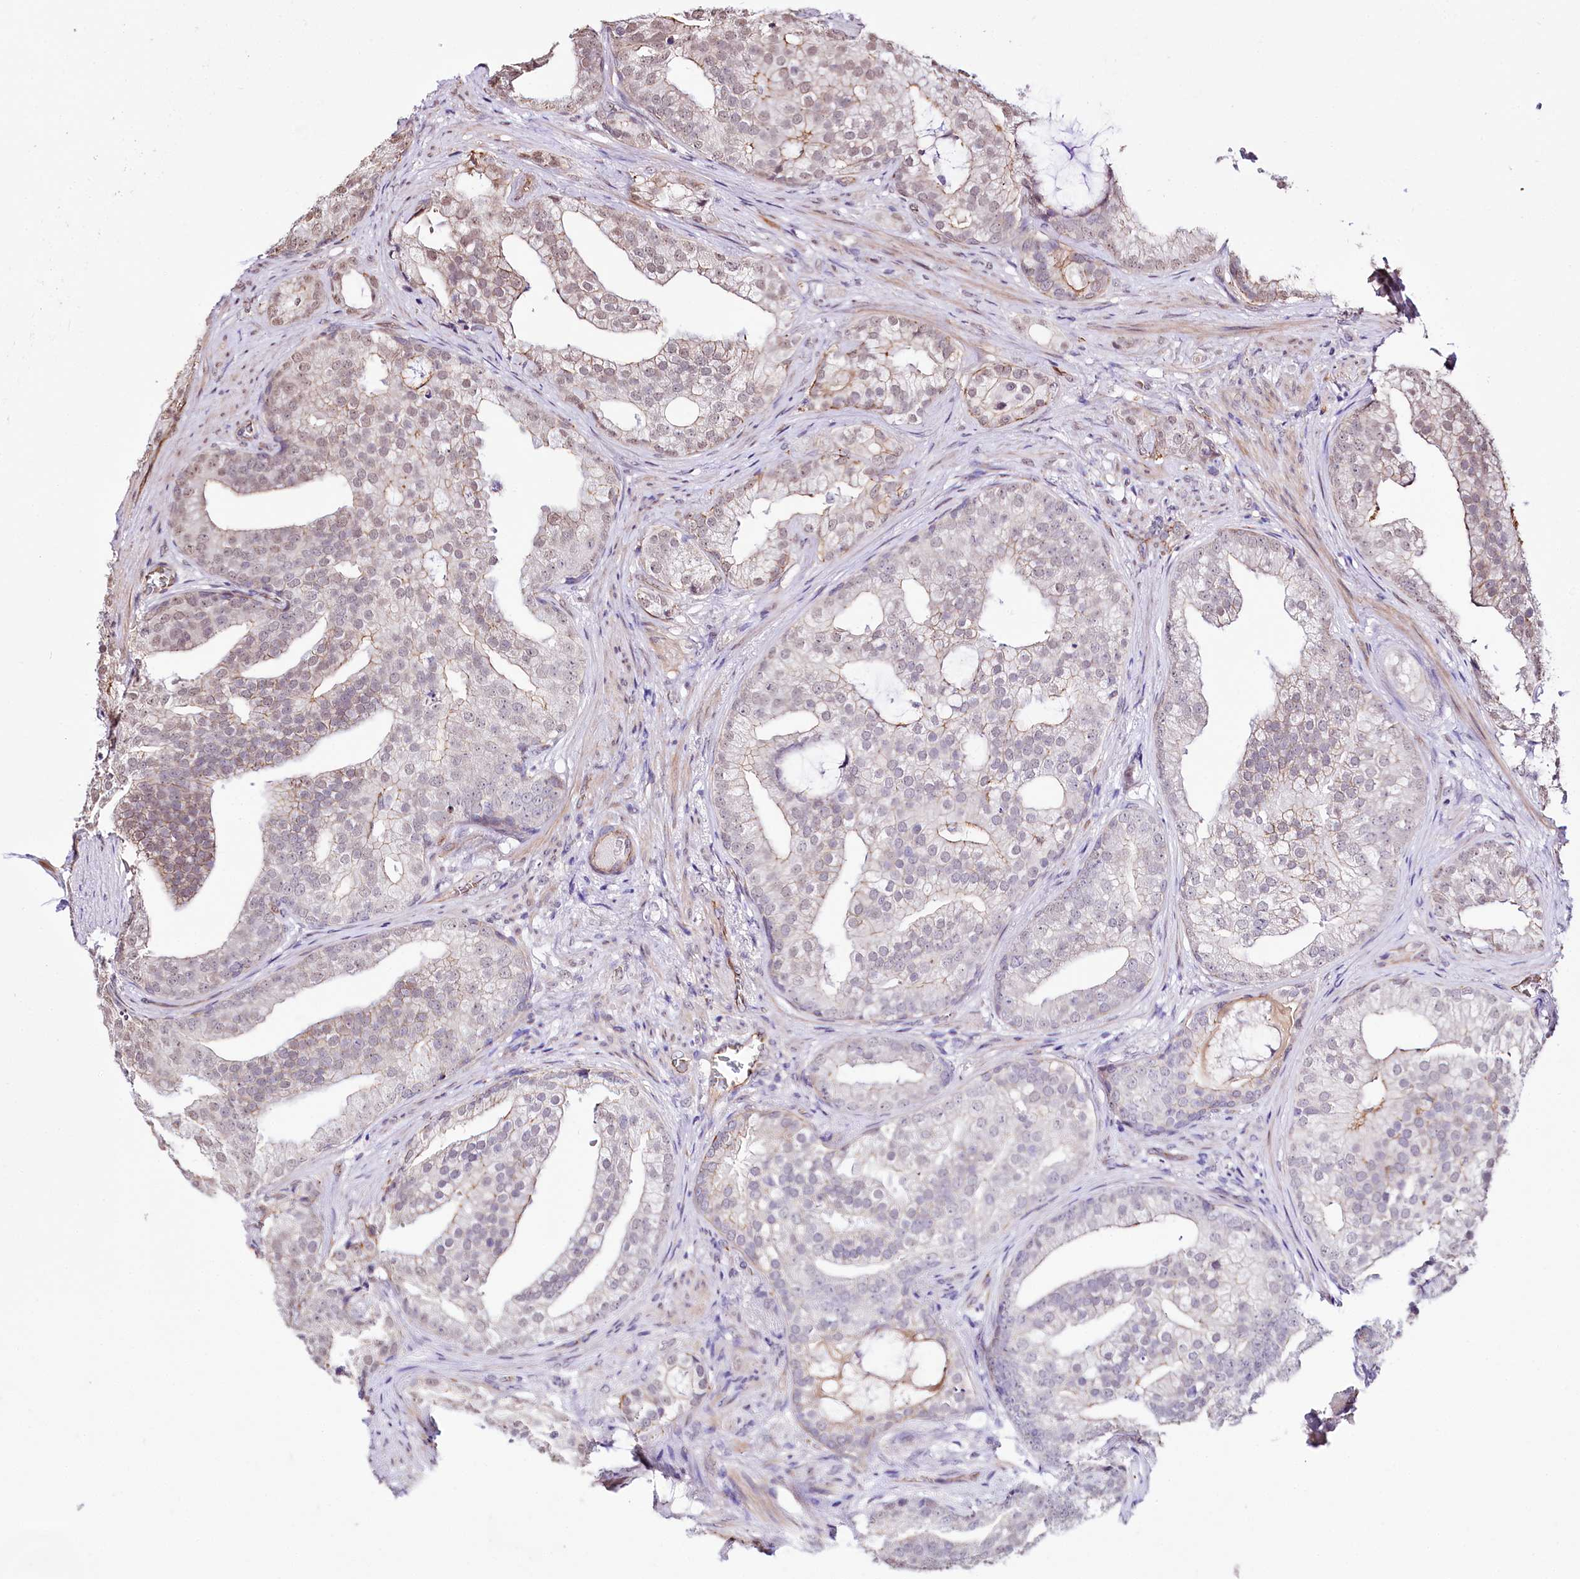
{"staining": {"intensity": "weak", "quantity": "<25%", "location": "cytoplasmic/membranous"}, "tissue": "prostate cancer", "cell_type": "Tumor cells", "image_type": "cancer", "snomed": [{"axis": "morphology", "description": "Adenocarcinoma, Low grade"}, {"axis": "topography", "description": "Prostate"}], "caption": "Image shows no protein staining in tumor cells of prostate cancer tissue.", "gene": "ST7", "patient": {"sex": "male", "age": 71}}